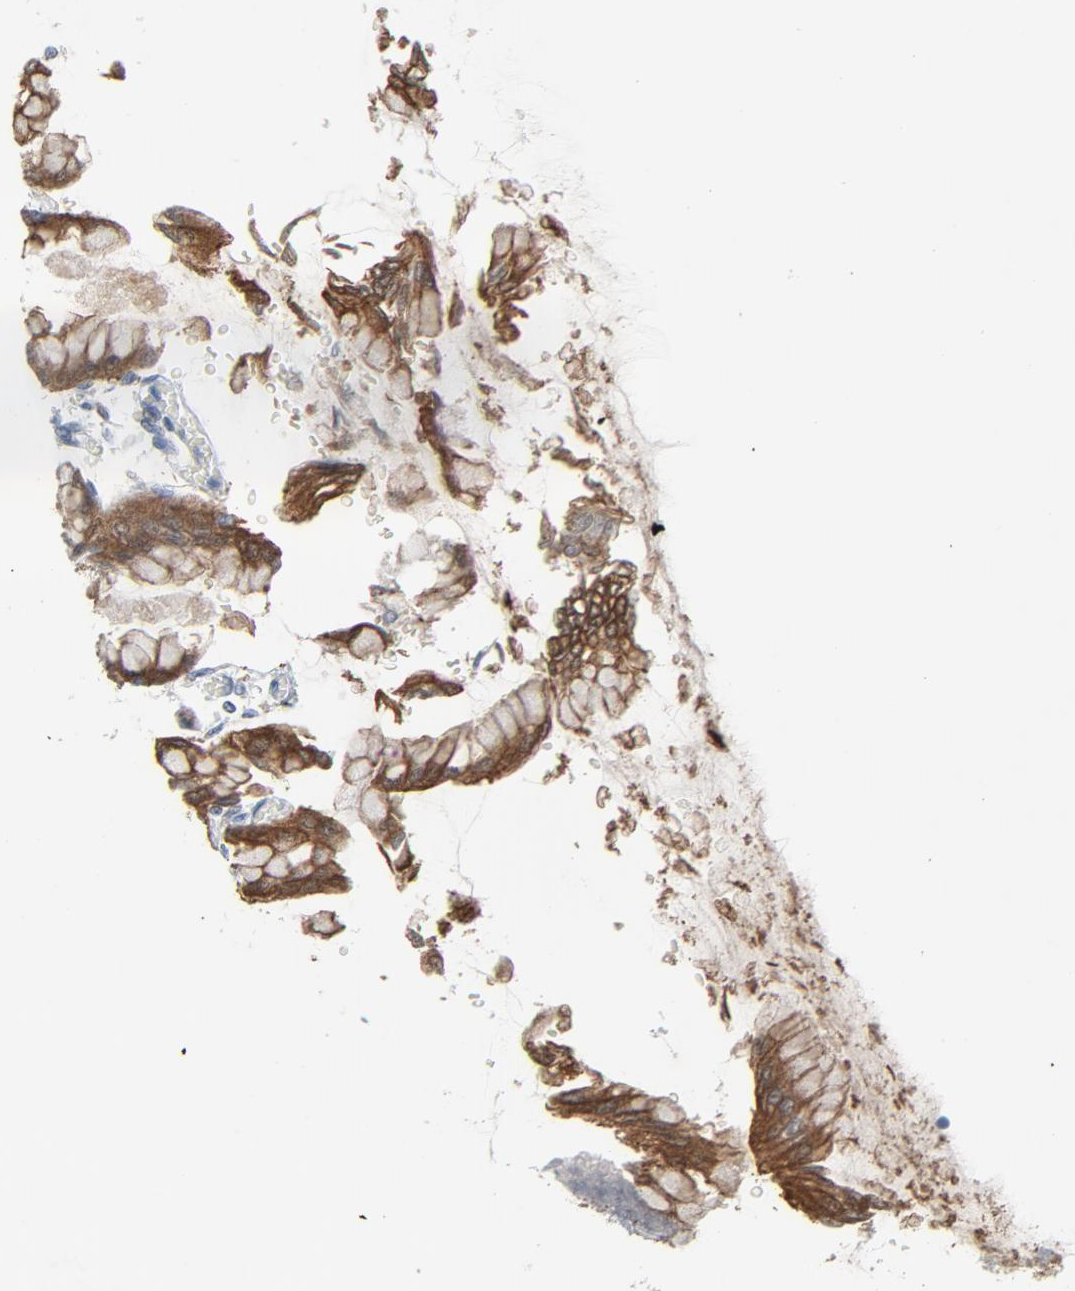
{"staining": {"intensity": "moderate", "quantity": "<25%", "location": "cytoplasmic/membranous"}, "tissue": "stomach", "cell_type": "Glandular cells", "image_type": "normal", "snomed": [{"axis": "morphology", "description": "Normal tissue, NOS"}, {"axis": "topography", "description": "Stomach, upper"}], "caption": "Glandular cells show moderate cytoplasmic/membranous expression in about <25% of cells in unremarkable stomach. (DAB (3,3'-diaminobenzidine) IHC, brown staining for protein, blue staining for nuclei).", "gene": "GPX2", "patient": {"sex": "female", "age": 56}}